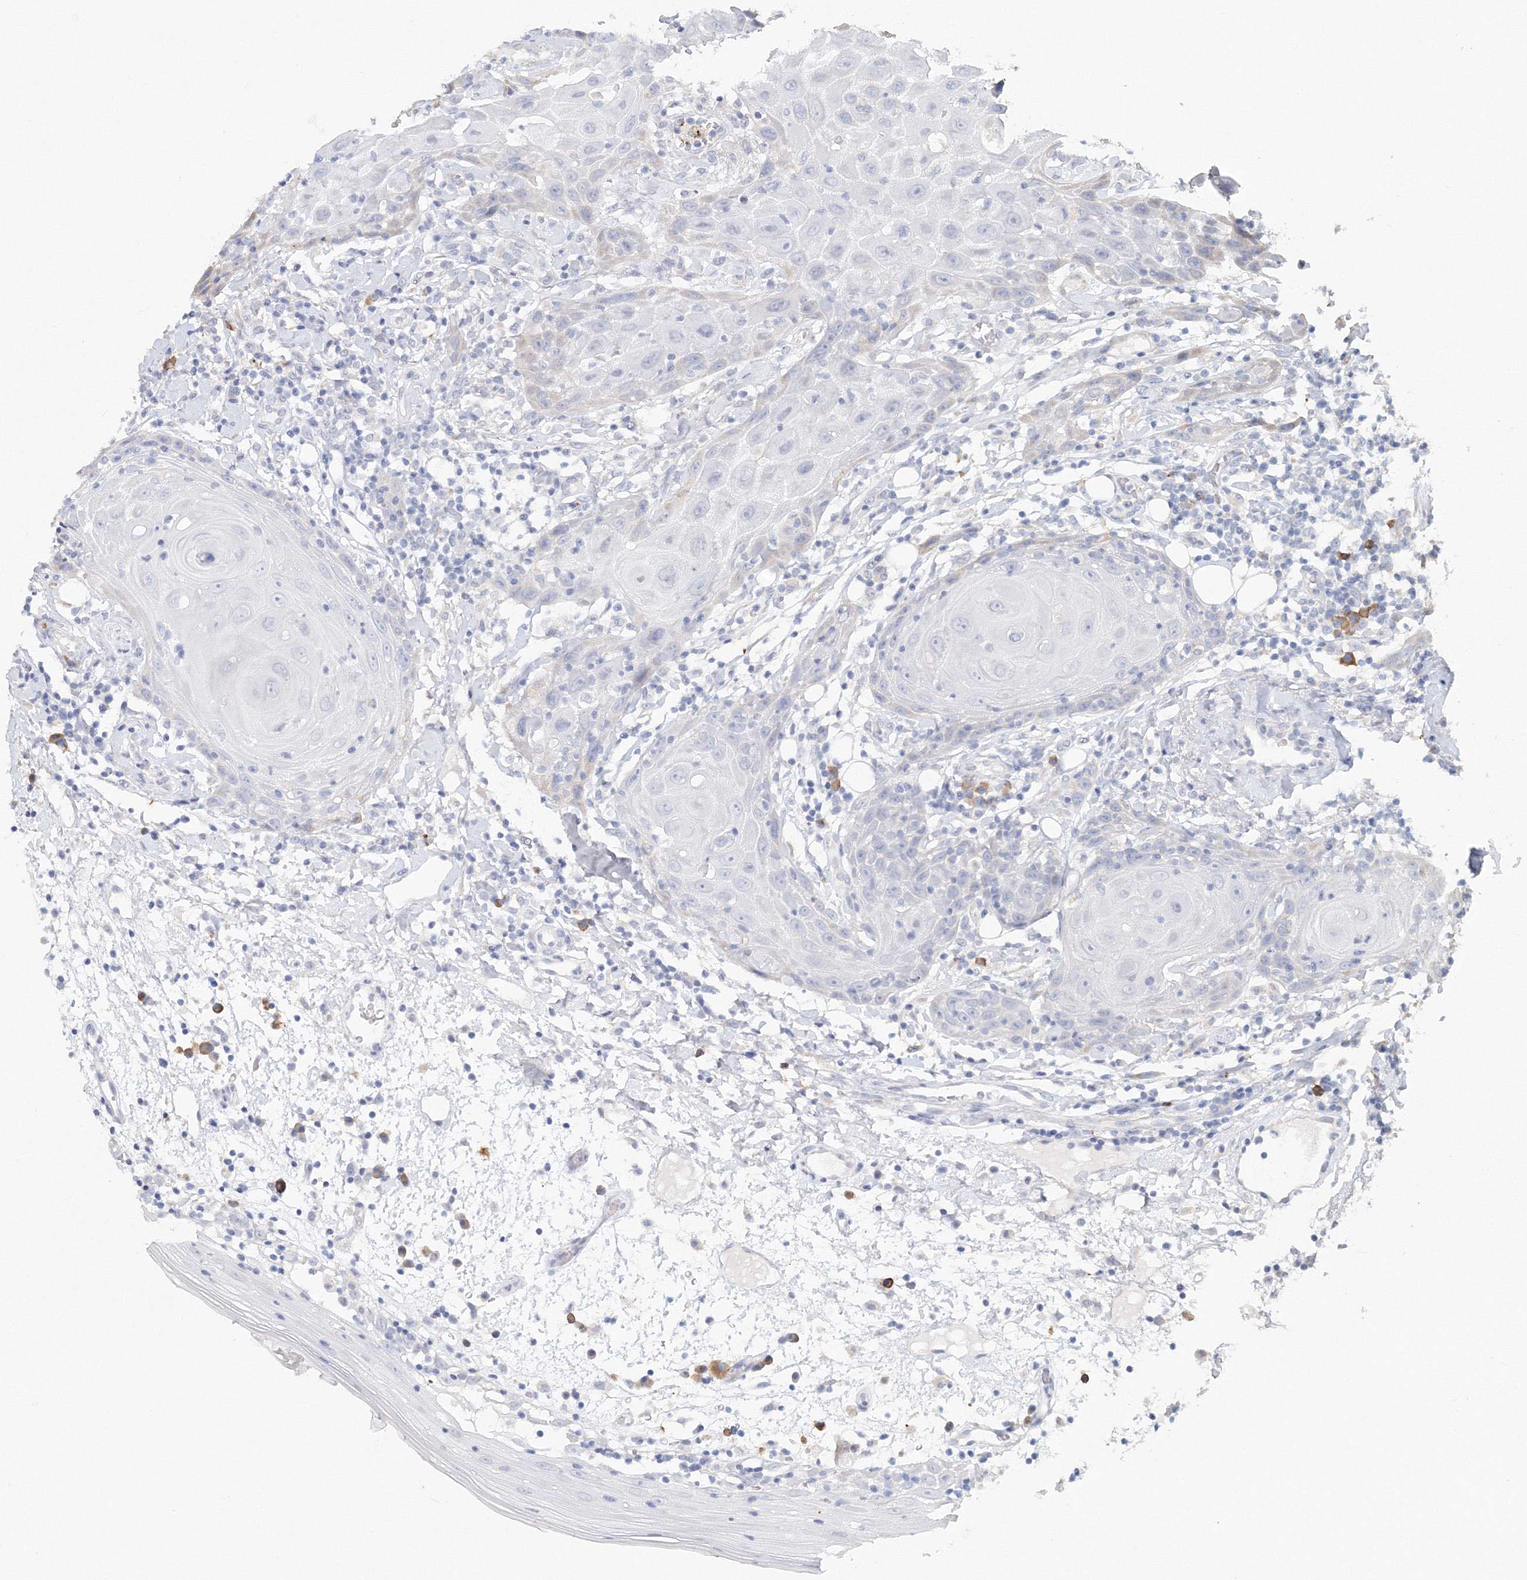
{"staining": {"intensity": "negative", "quantity": "none", "location": "none"}, "tissue": "oral mucosa", "cell_type": "Squamous epithelial cells", "image_type": "normal", "snomed": [{"axis": "morphology", "description": "Normal tissue, NOS"}, {"axis": "morphology", "description": "Squamous cell carcinoma, NOS"}, {"axis": "topography", "description": "Skeletal muscle"}, {"axis": "topography", "description": "Oral tissue"}], "caption": "Squamous epithelial cells show no significant protein positivity in benign oral mucosa.", "gene": "VSIG1", "patient": {"sex": "male", "age": 71}}